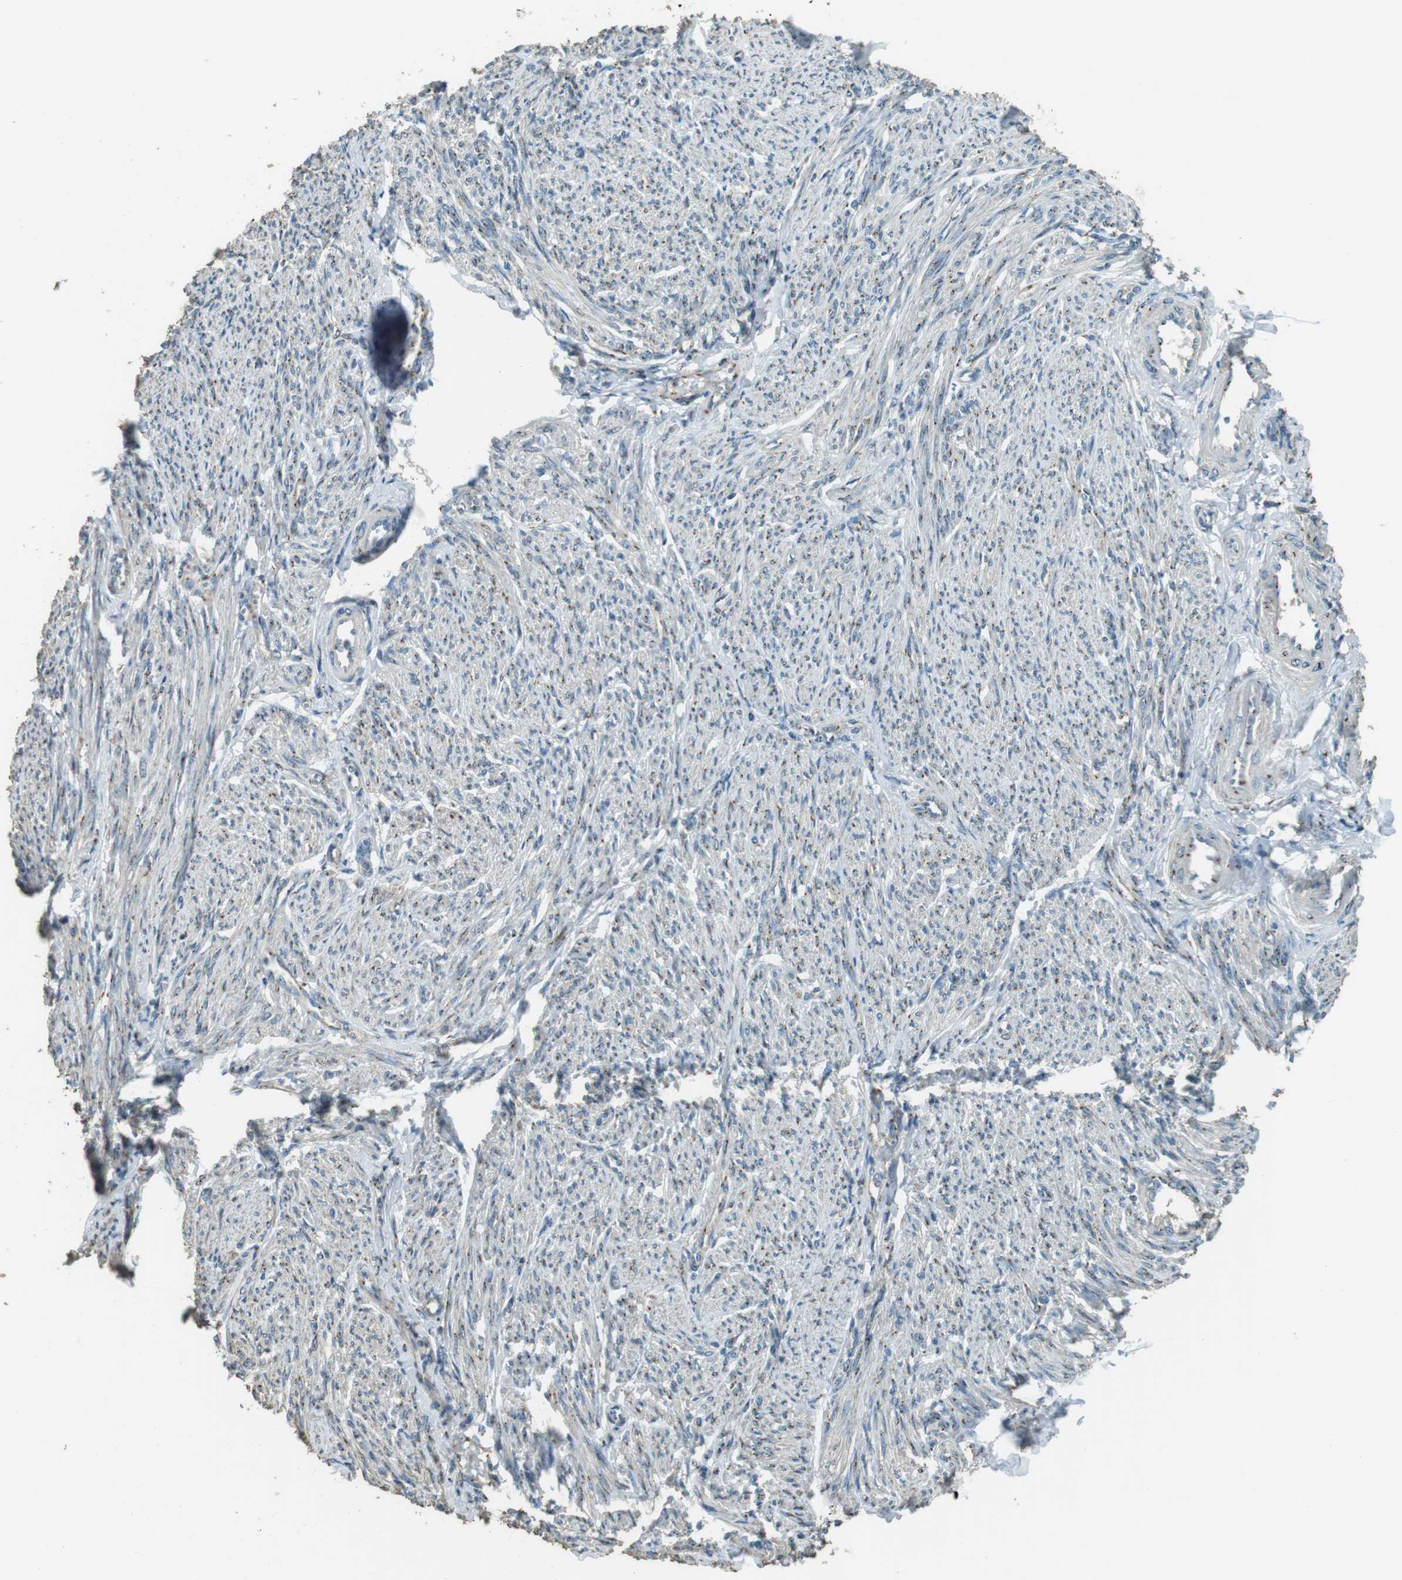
{"staining": {"intensity": "weak", "quantity": "25%-75%", "location": "cytoplasmic/membranous"}, "tissue": "smooth muscle", "cell_type": "Smooth muscle cells", "image_type": "normal", "snomed": [{"axis": "morphology", "description": "Normal tissue, NOS"}, {"axis": "topography", "description": "Smooth muscle"}], "caption": "Protein positivity by immunohistochemistry (IHC) displays weak cytoplasmic/membranous staining in about 25%-75% of smooth muscle cells in normal smooth muscle.", "gene": "TMEM115", "patient": {"sex": "female", "age": 65}}